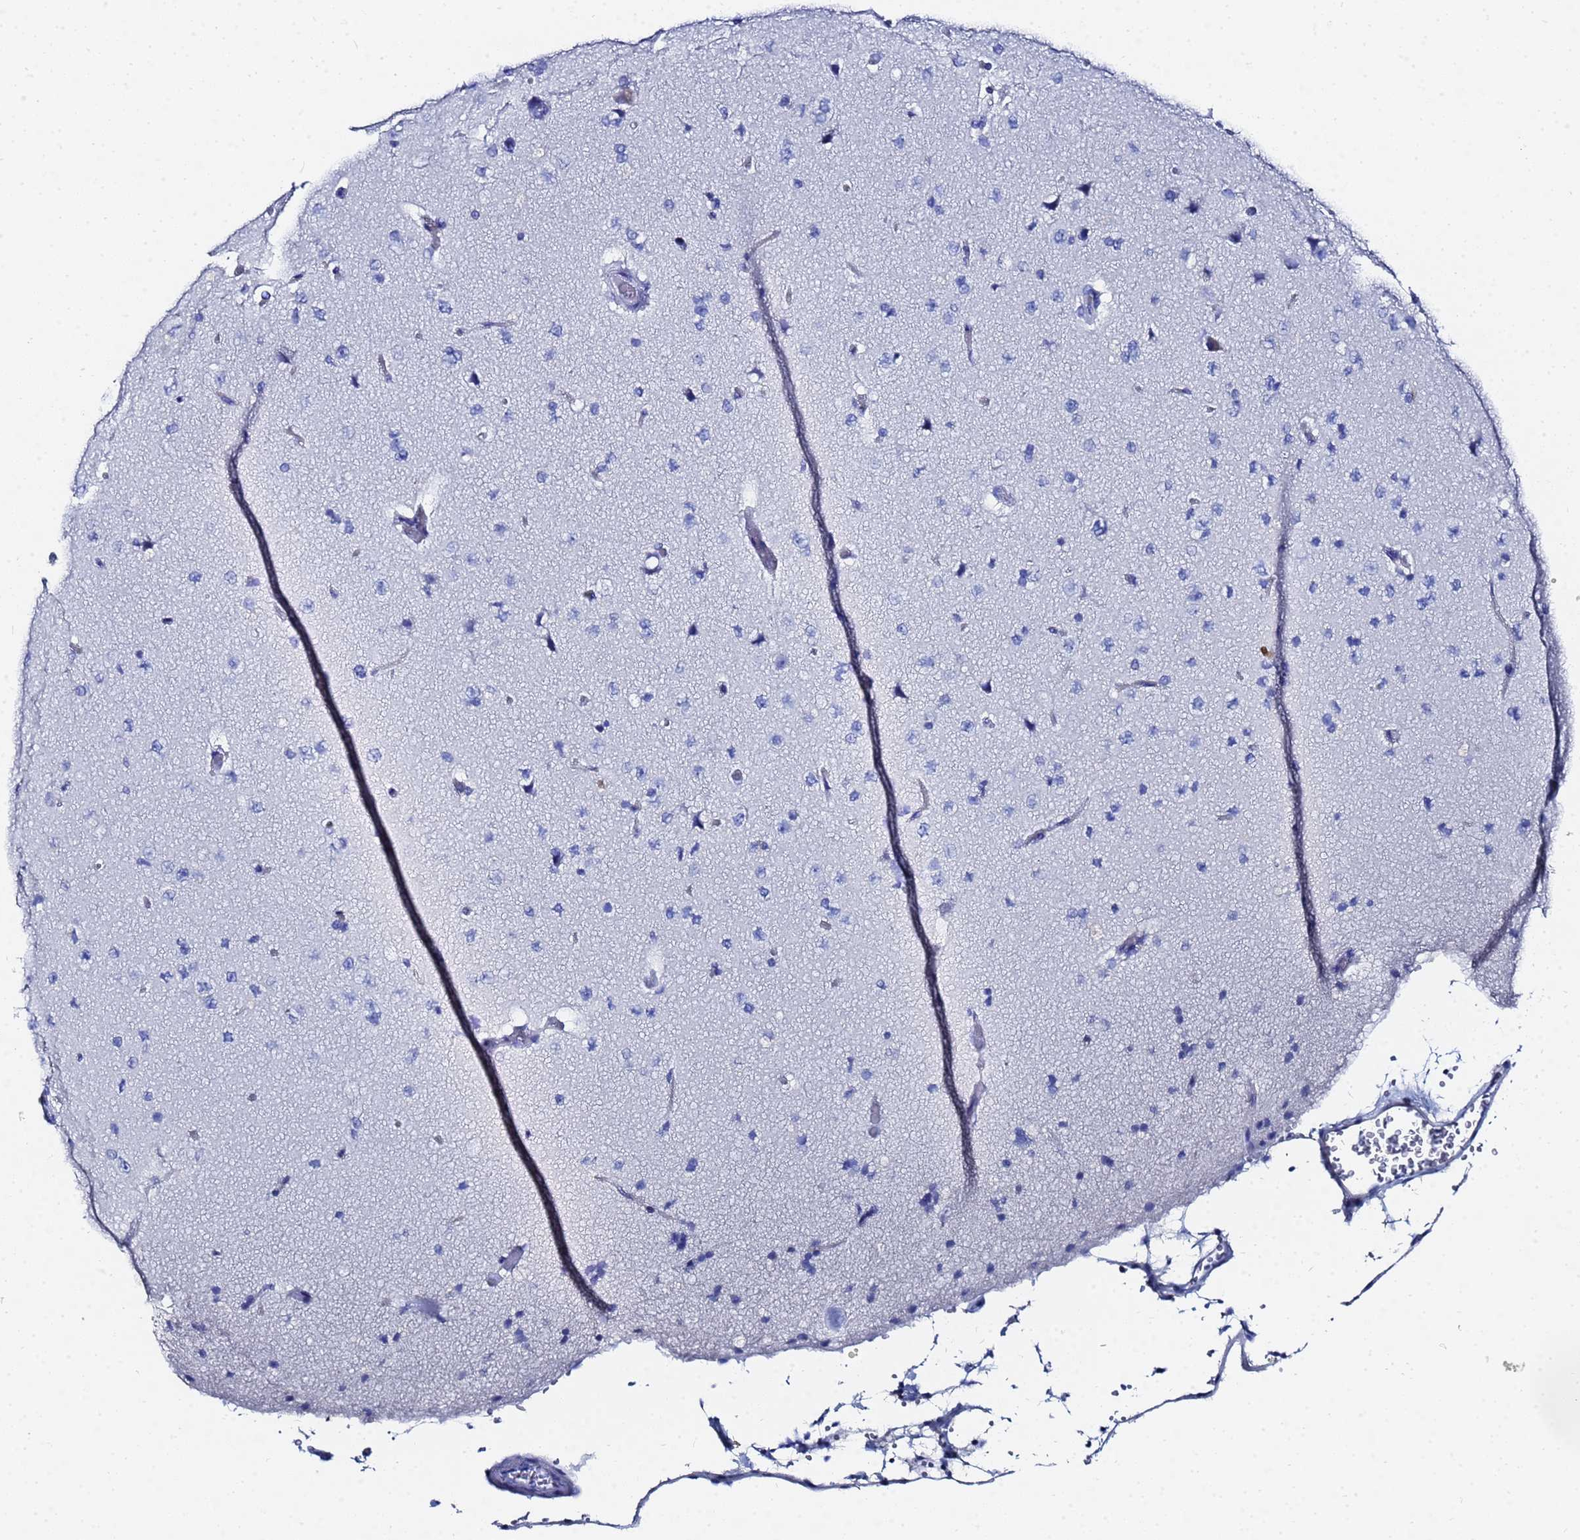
{"staining": {"intensity": "negative", "quantity": "none", "location": "none"}, "tissue": "glioma", "cell_type": "Tumor cells", "image_type": "cancer", "snomed": [{"axis": "morphology", "description": "Glioma, malignant, High grade"}, {"axis": "topography", "description": "Brain"}], "caption": "This is a image of immunohistochemistry staining of glioma, which shows no expression in tumor cells.", "gene": "GGT1", "patient": {"sex": "male", "age": 72}}